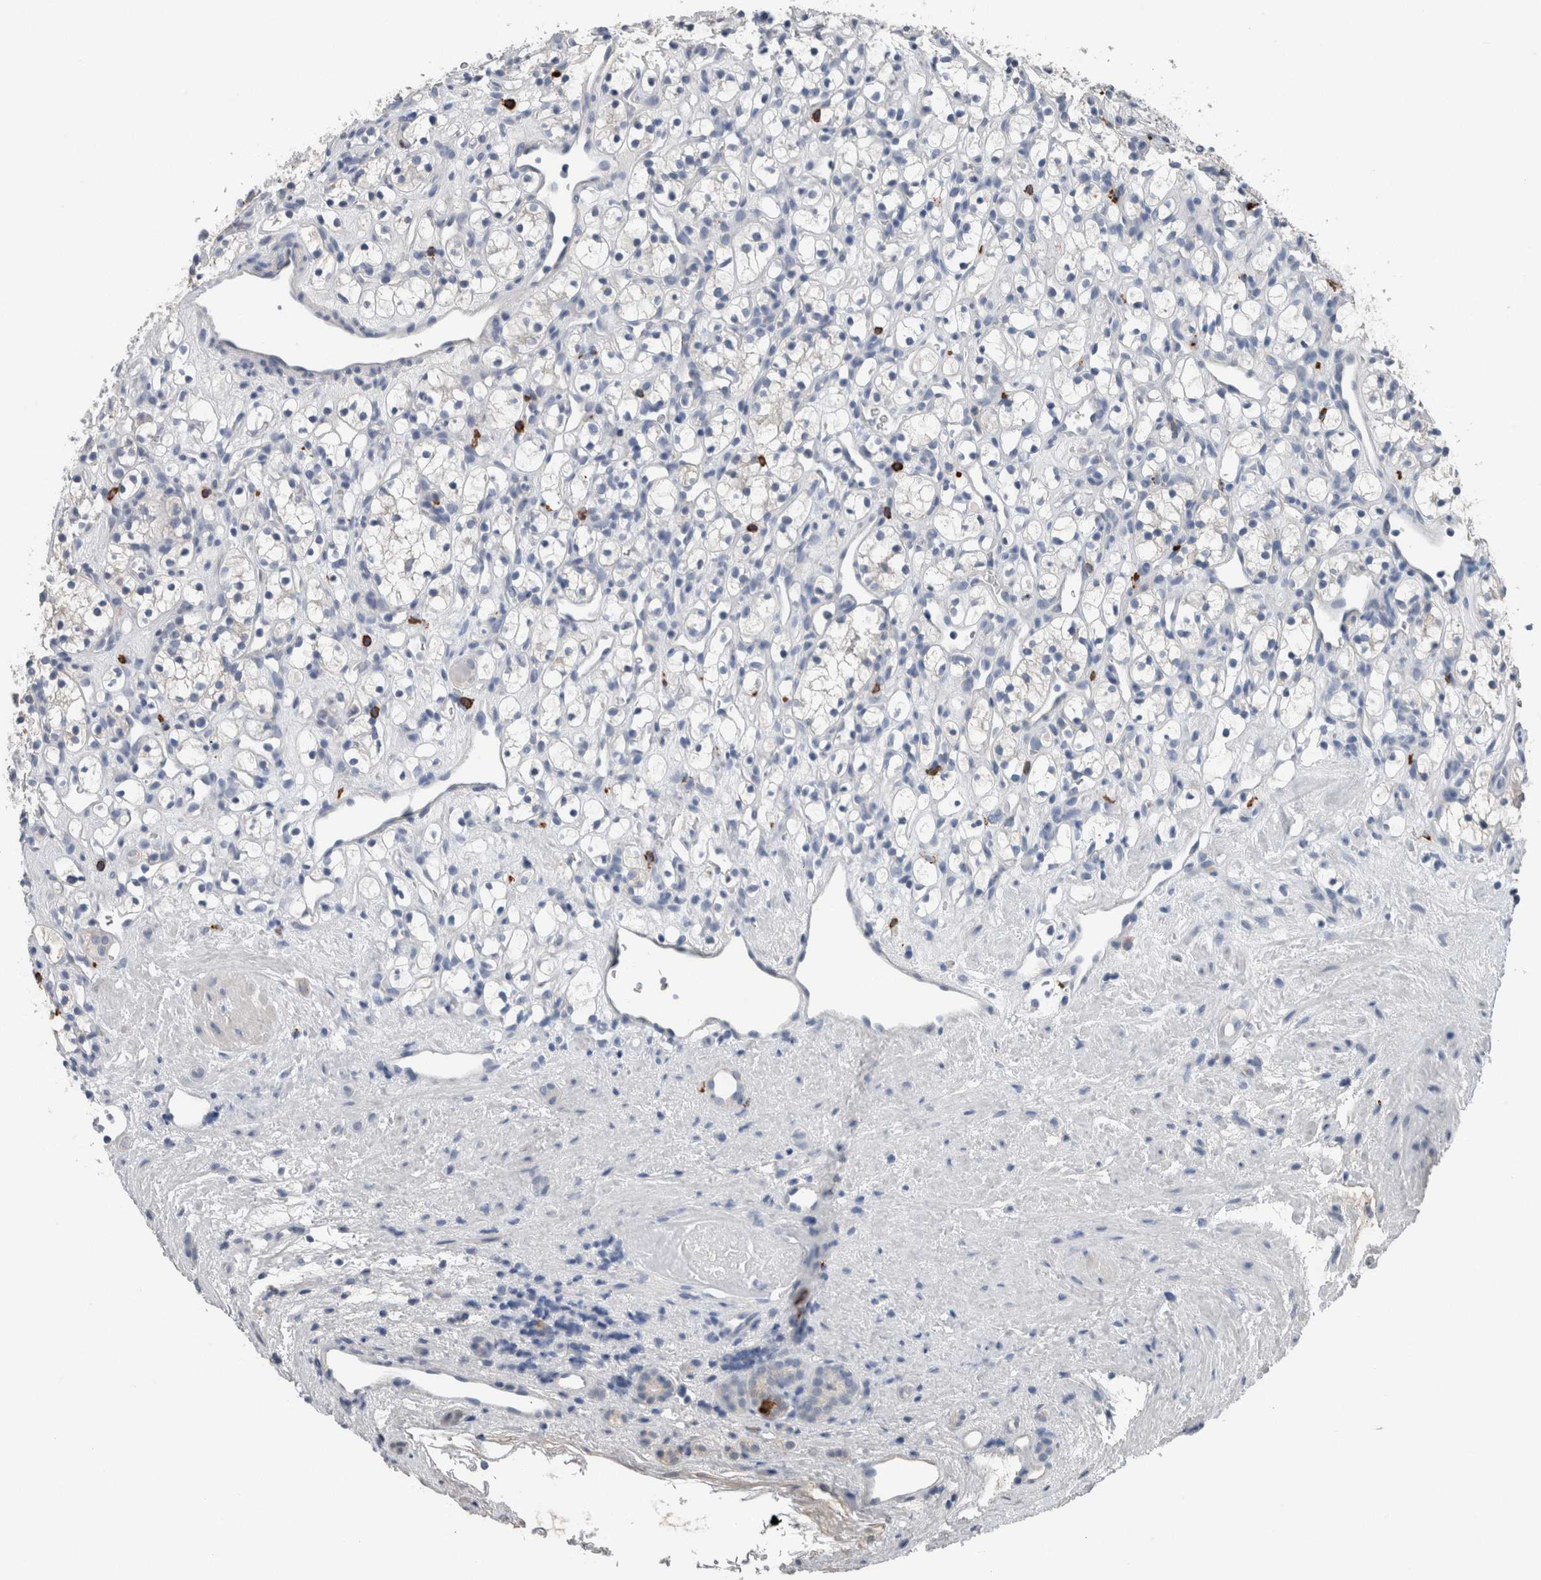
{"staining": {"intensity": "negative", "quantity": "none", "location": "none"}, "tissue": "renal cancer", "cell_type": "Tumor cells", "image_type": "cancer", "snomed": [{"axis": "morphology", "description": "Adenocarcinoma, NOS"}, {"axis": "topography", "description": "Kidney"}], "caption": "Tumor cells are negative for protein expression in human renal cancer.", "gene": "CRNN", "patient": {"sex": "female", "age": 60}}